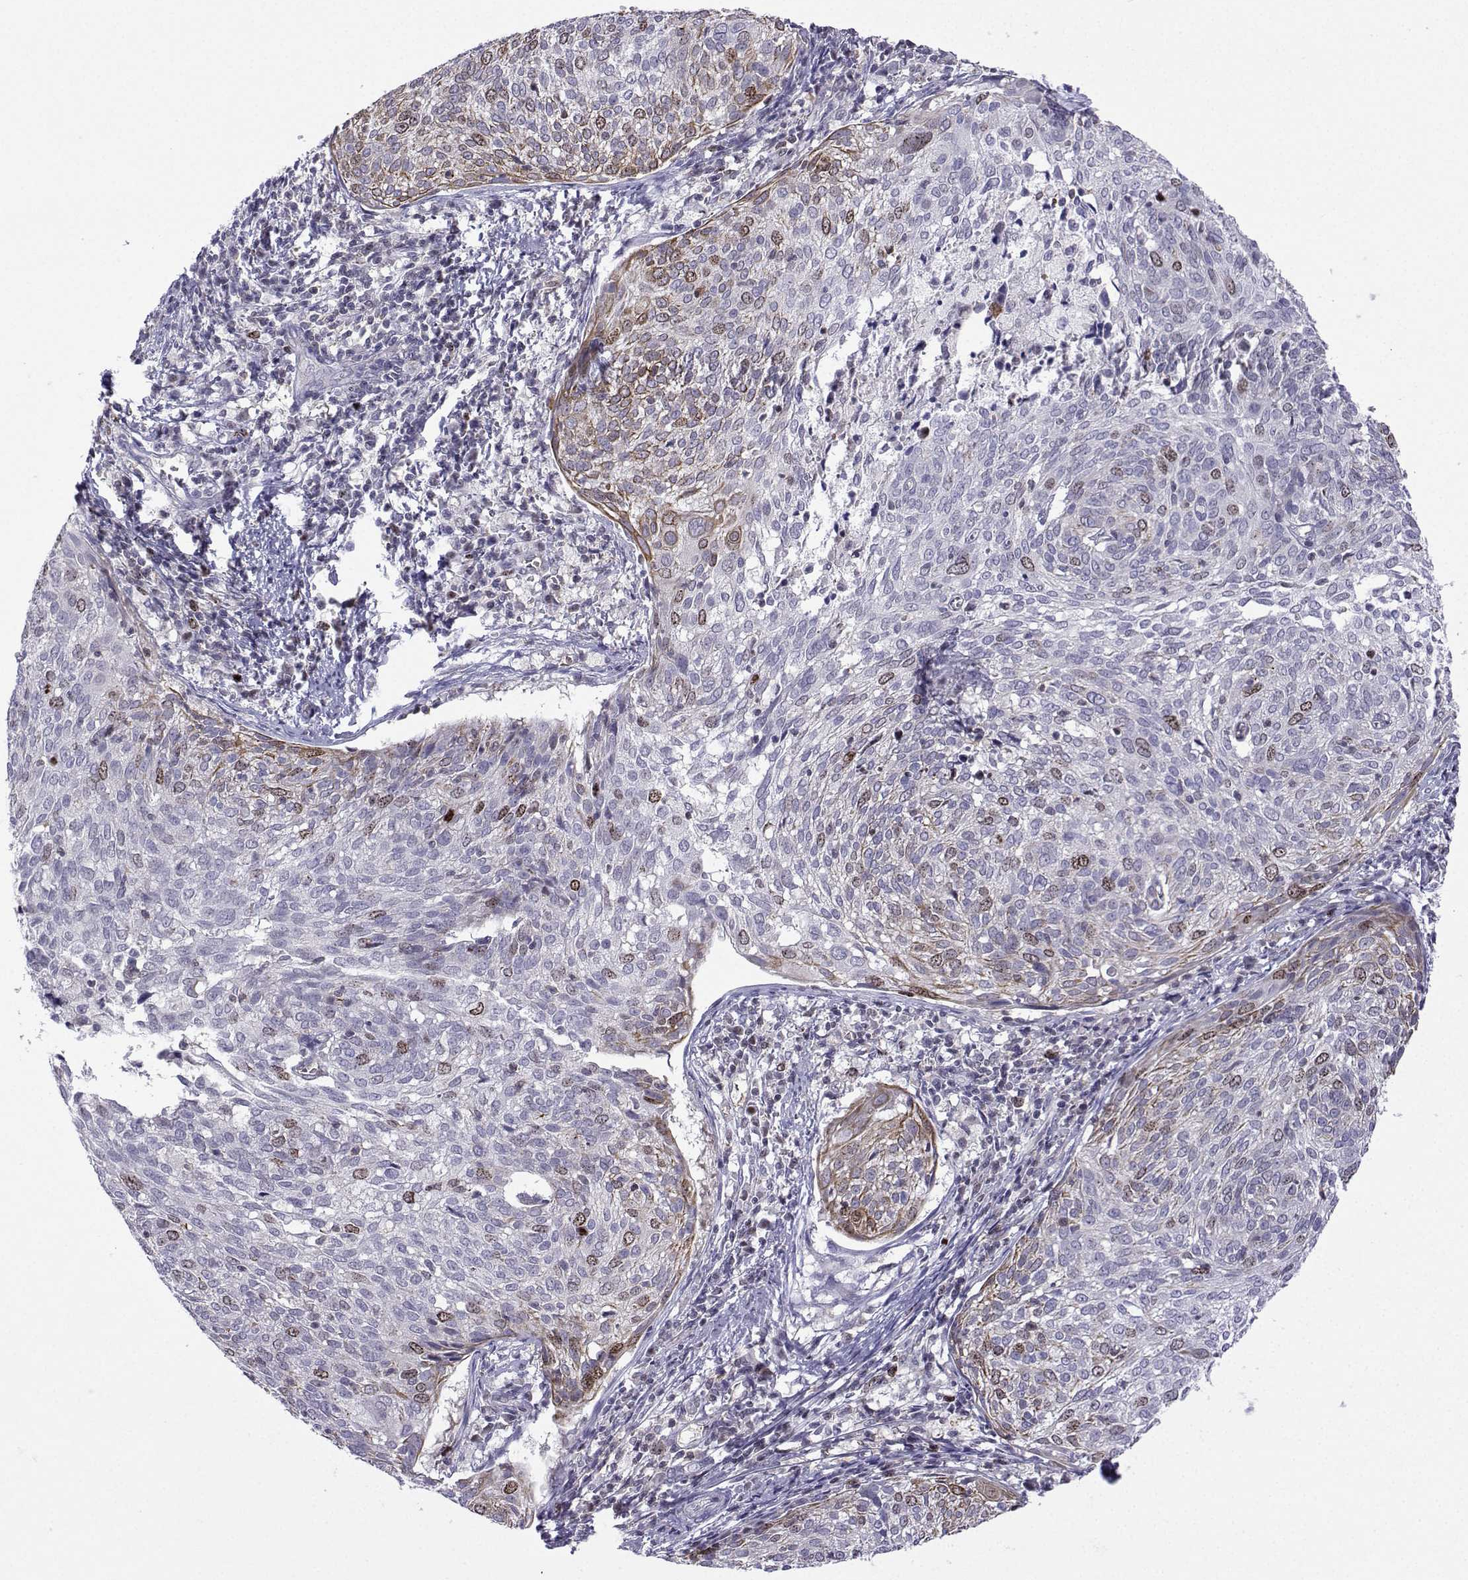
{"staining": {"intensity": "moderate", "quantity": "<25%", "location": "cytoplasmic/membranous,nuclear"}, "tissue": "cervical cancer", "cell_type": "Tumor cells", "image_type": "cancer", "snomed": [{"axis": "morphology", "description": "Squamous cell carcinoma, NOS"}, {"axis": "topography", "description": "Cervix"}], "caption": "Squamous cell carcinoma (cervical) stained for a protein demonstrates moderate cytoplasmic/membranous and nuclear positivity in tumor cells.", "gene": "INCENP", "patient": {"sex": "female", "age": 39}}